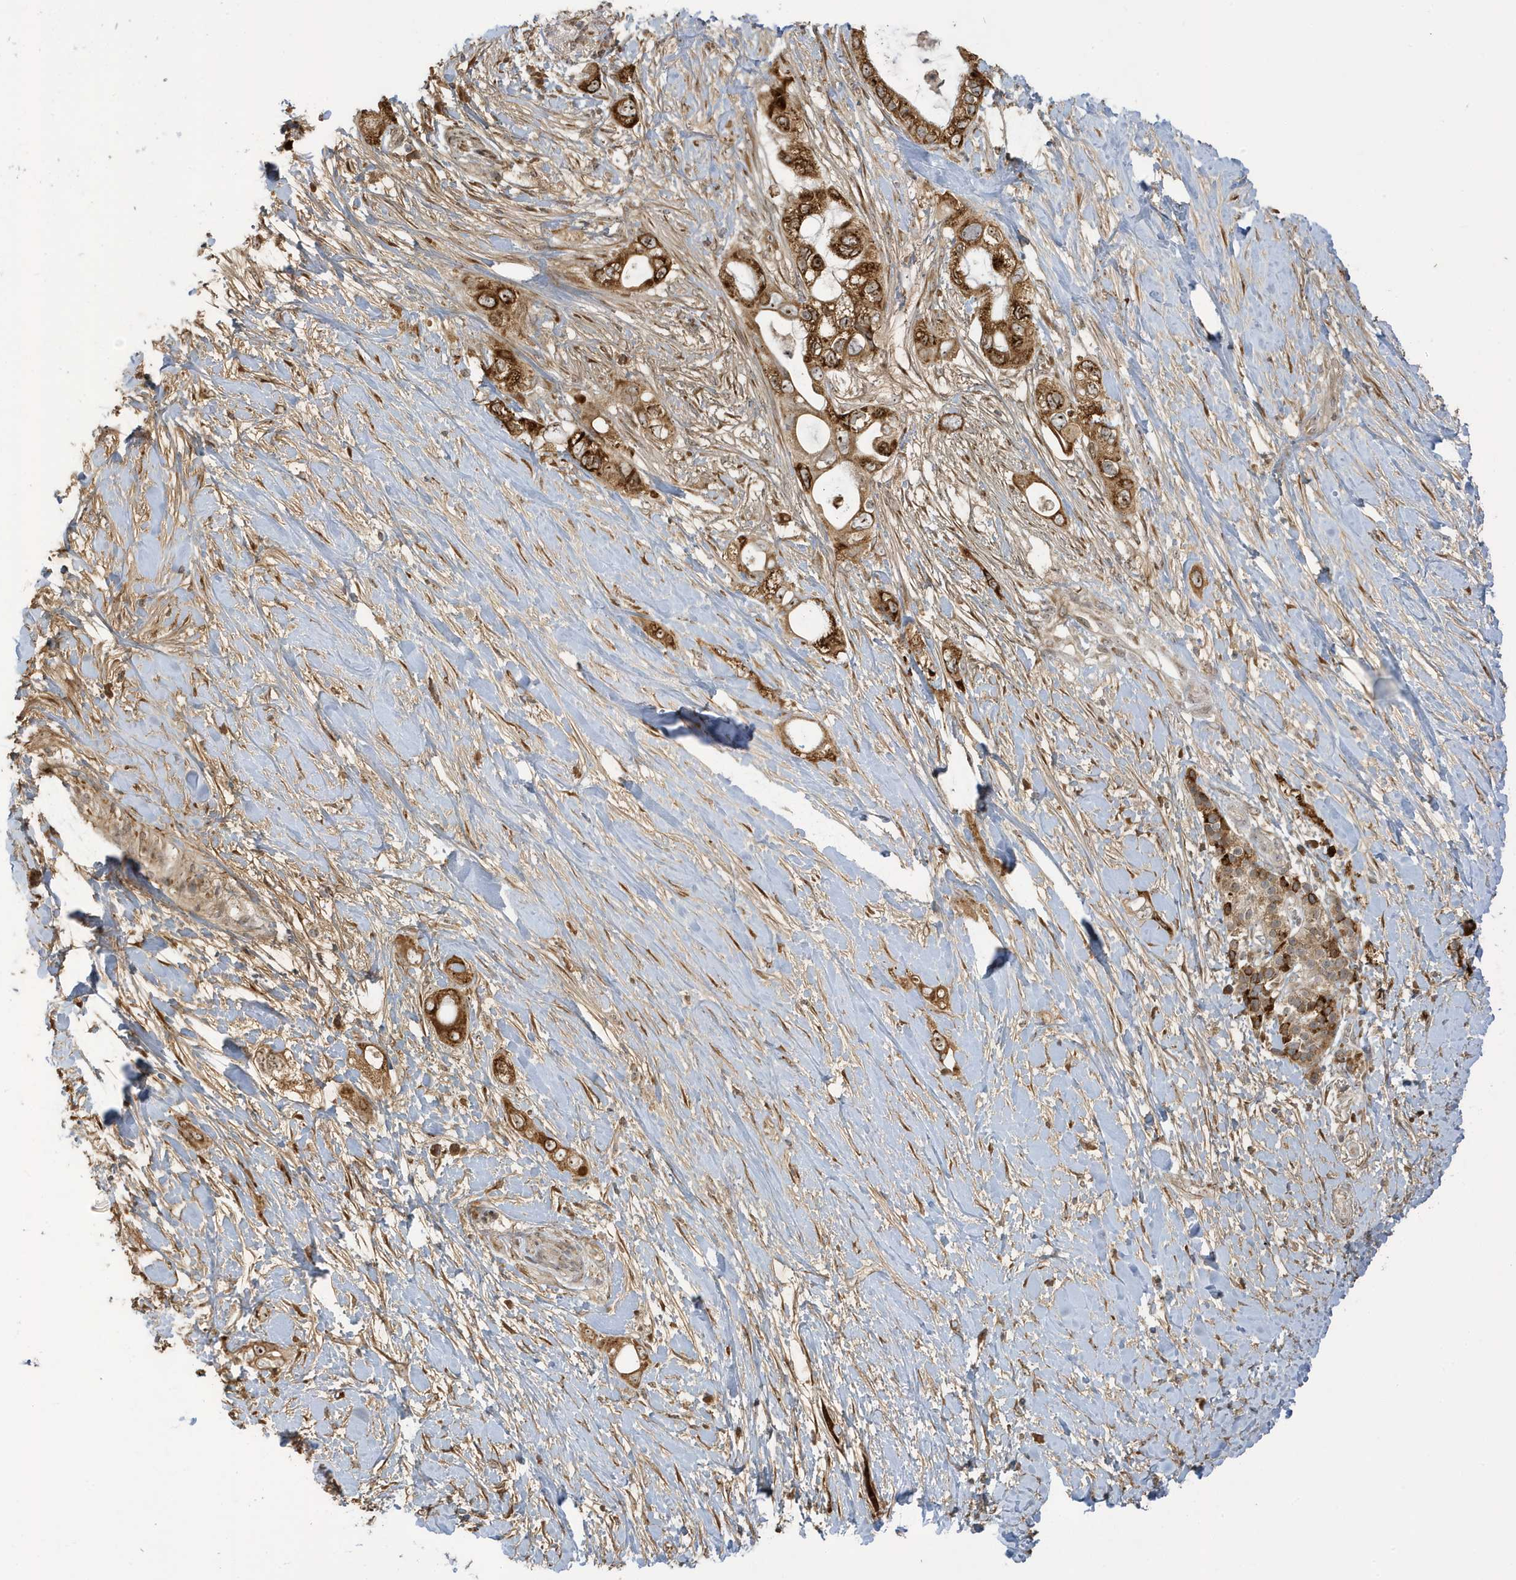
{"staining": {"intensity": "strong", "quantity": ">75%", "location": "cytoplasmic/membranous"}, "tissue": "pancreatic cancer", "cell_type": "Tumor cells", "image_type": "cancer", "snomed": [{"axis": "morphology", "description": "Adenocarcinoma, NOS"}, {"axis": "topography", "description": "Pancreas"}], "caption": "Pancreatic cancer was stained to show a protein in brown. There is high levels of strong cytoplasmic/membranous expression in about >75% of tumor cells.", "gene": "ECM2", "patient": {"sex": "female", "age": 56}}